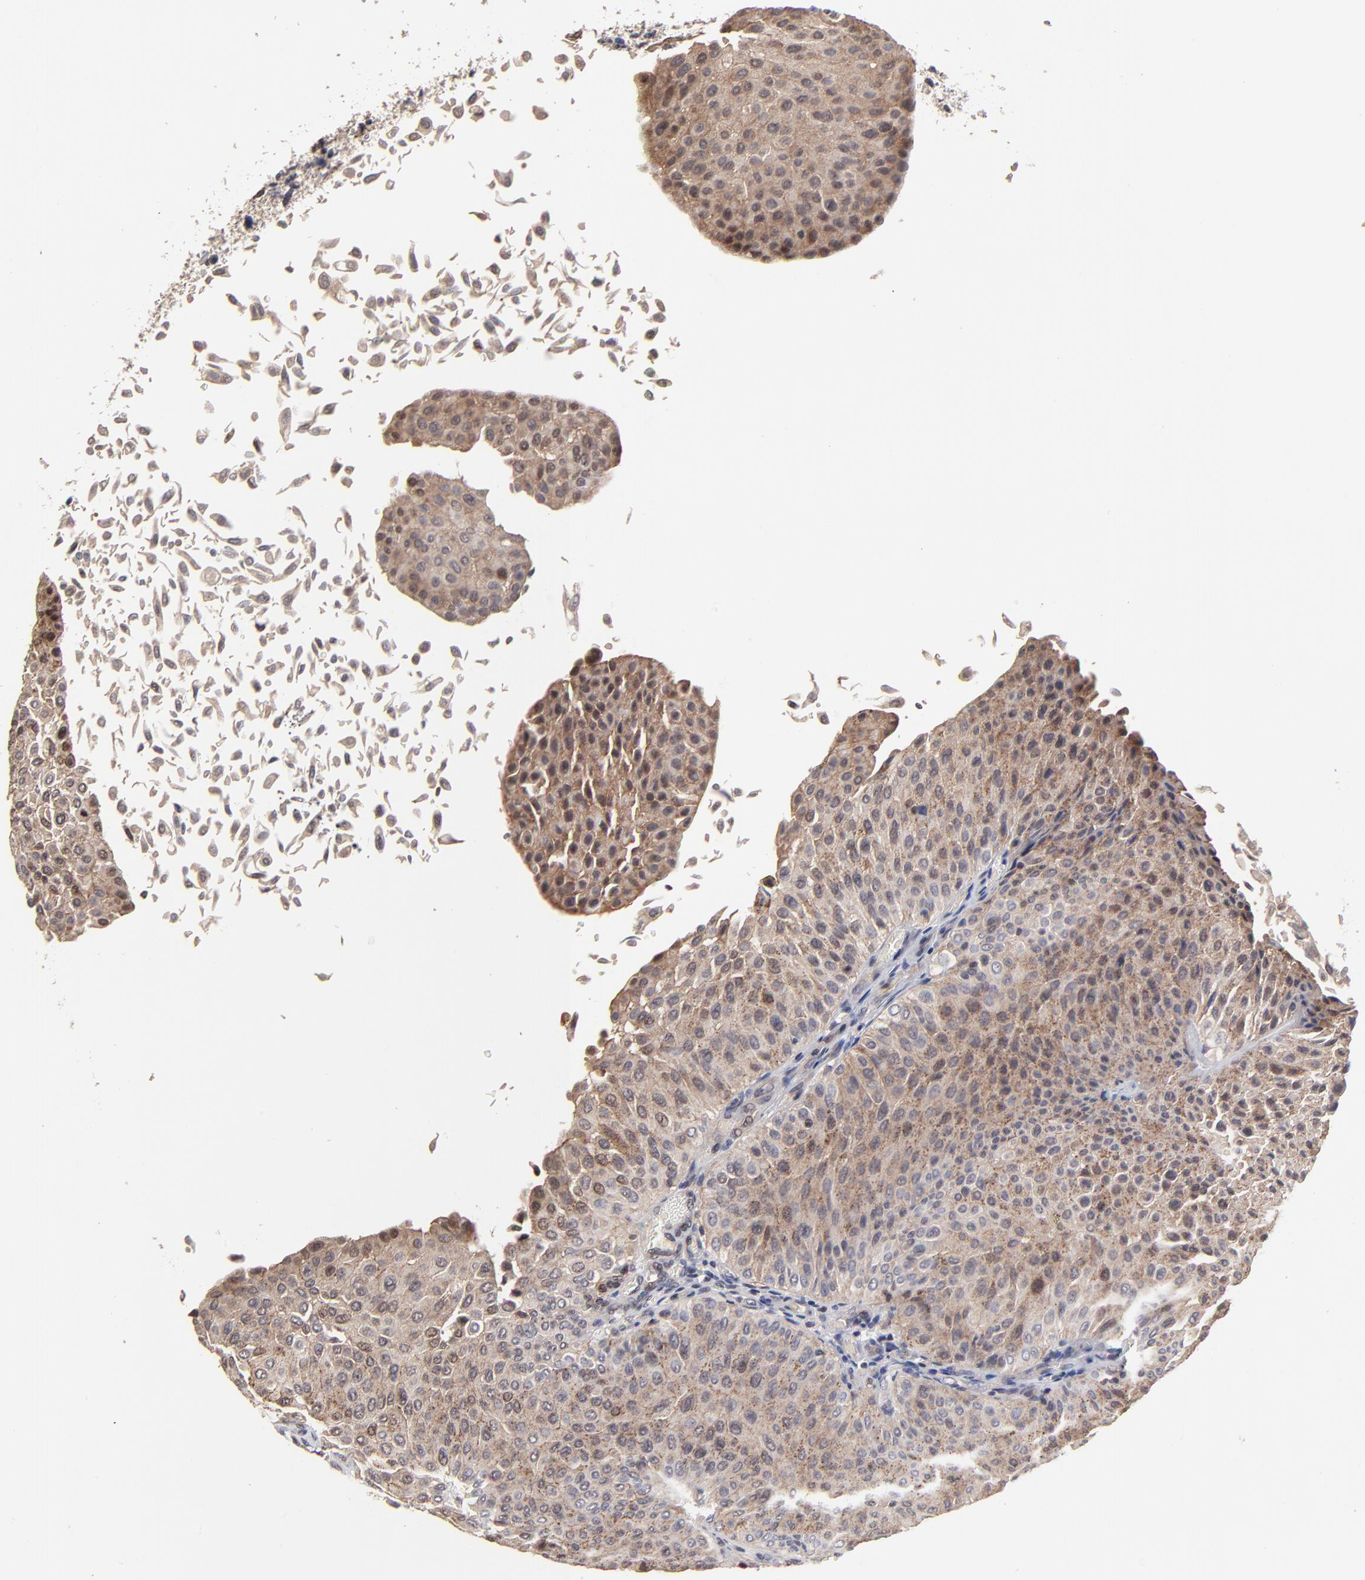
{"staining": {"intensity": "moderate", "quantity": ">75%", "location": "cytoplasmic/membranous"}, "tissue": "urothelial cancer", "cell_type": "Tumor cells", "image_type": "cancer", "snomed": [{"axis": "morphology", "description": "Urothelial carcinoma, Low grade"}, {"axis": "topography", "description": "Urinary bladder"}], "caption": "Immunohistochemical staining of urothelial cancer demonstrates medium levels of moderate cytoplasmic/membranous protein positivity in about >75% of tumor cells. (Stains: DAB (3,3'-diaminobenzidine) in brown, nuclei in blue, Microscopy: brightfield microscopy at high magnification).", "gene": "FRMD8", "patient": {"sex": "male", "age": 64}}